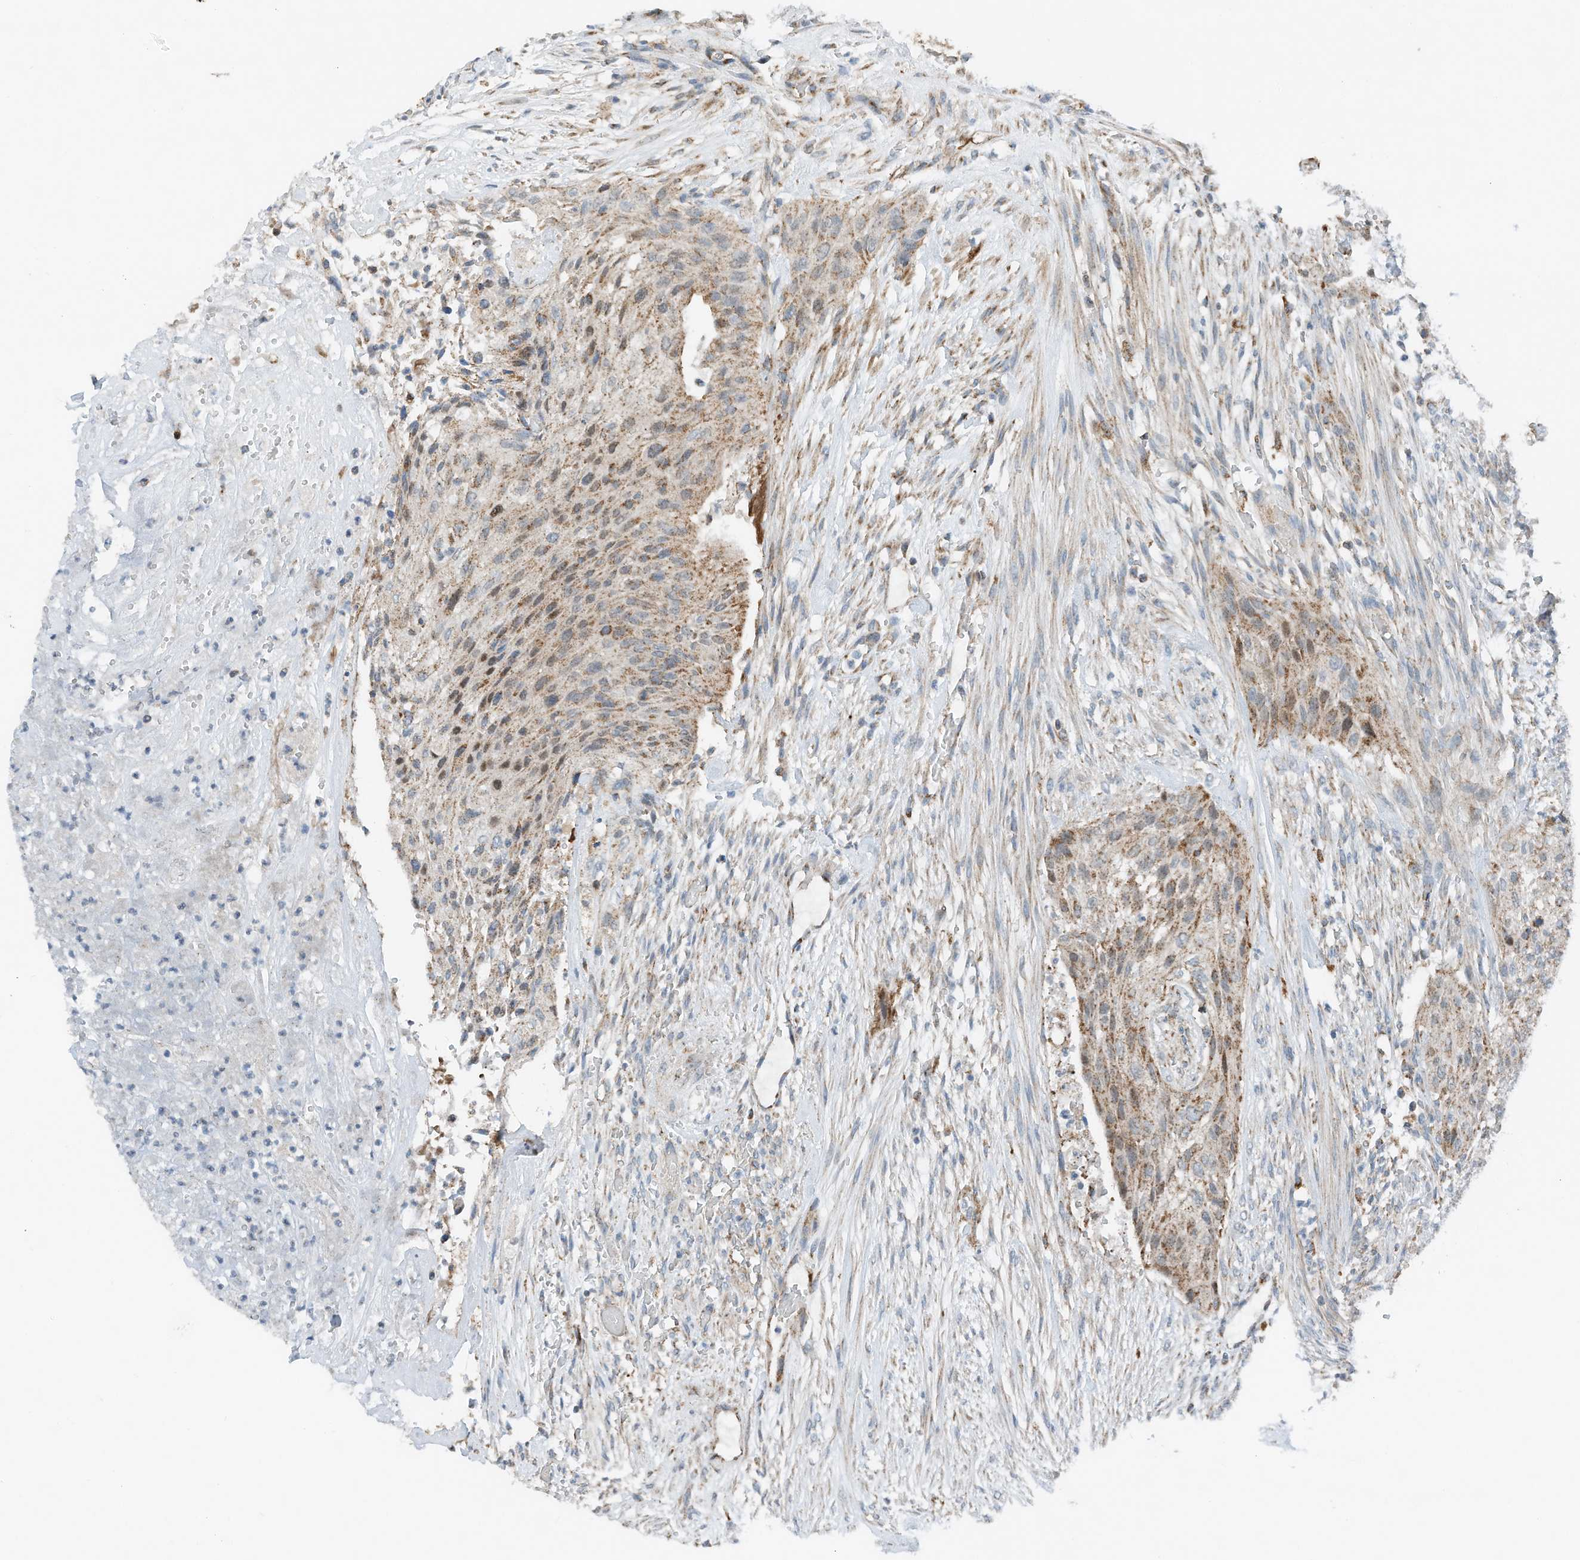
{"staining": {"intensity": "moderate", "quantity": ">75%", "location": "cytoplasmic/membranous"}, "tissue": "urothelial cancer", "cell_type": "Tumor cells", "image_type": "cancer", "snomed": [{"axis": "morphology", "description": "Urothelial carcinoma, High grade"}, {"axis": "topography", "description": "Urinary bladder"}], "caption": "Immunohistochemical staining of human urothelial carcinoma (high-grade) reveals moderate cytoplasmic/membranous protein positivity in about >75% of tumor cells. The protein is stained brown, and the nuclei are stained in blue (DAB (3,3'-diaminobenzidine) IHC with brightfield microscopy, high magnification).", "gene": "RMND1", "patient": {"sex": "male", "age": 35}}